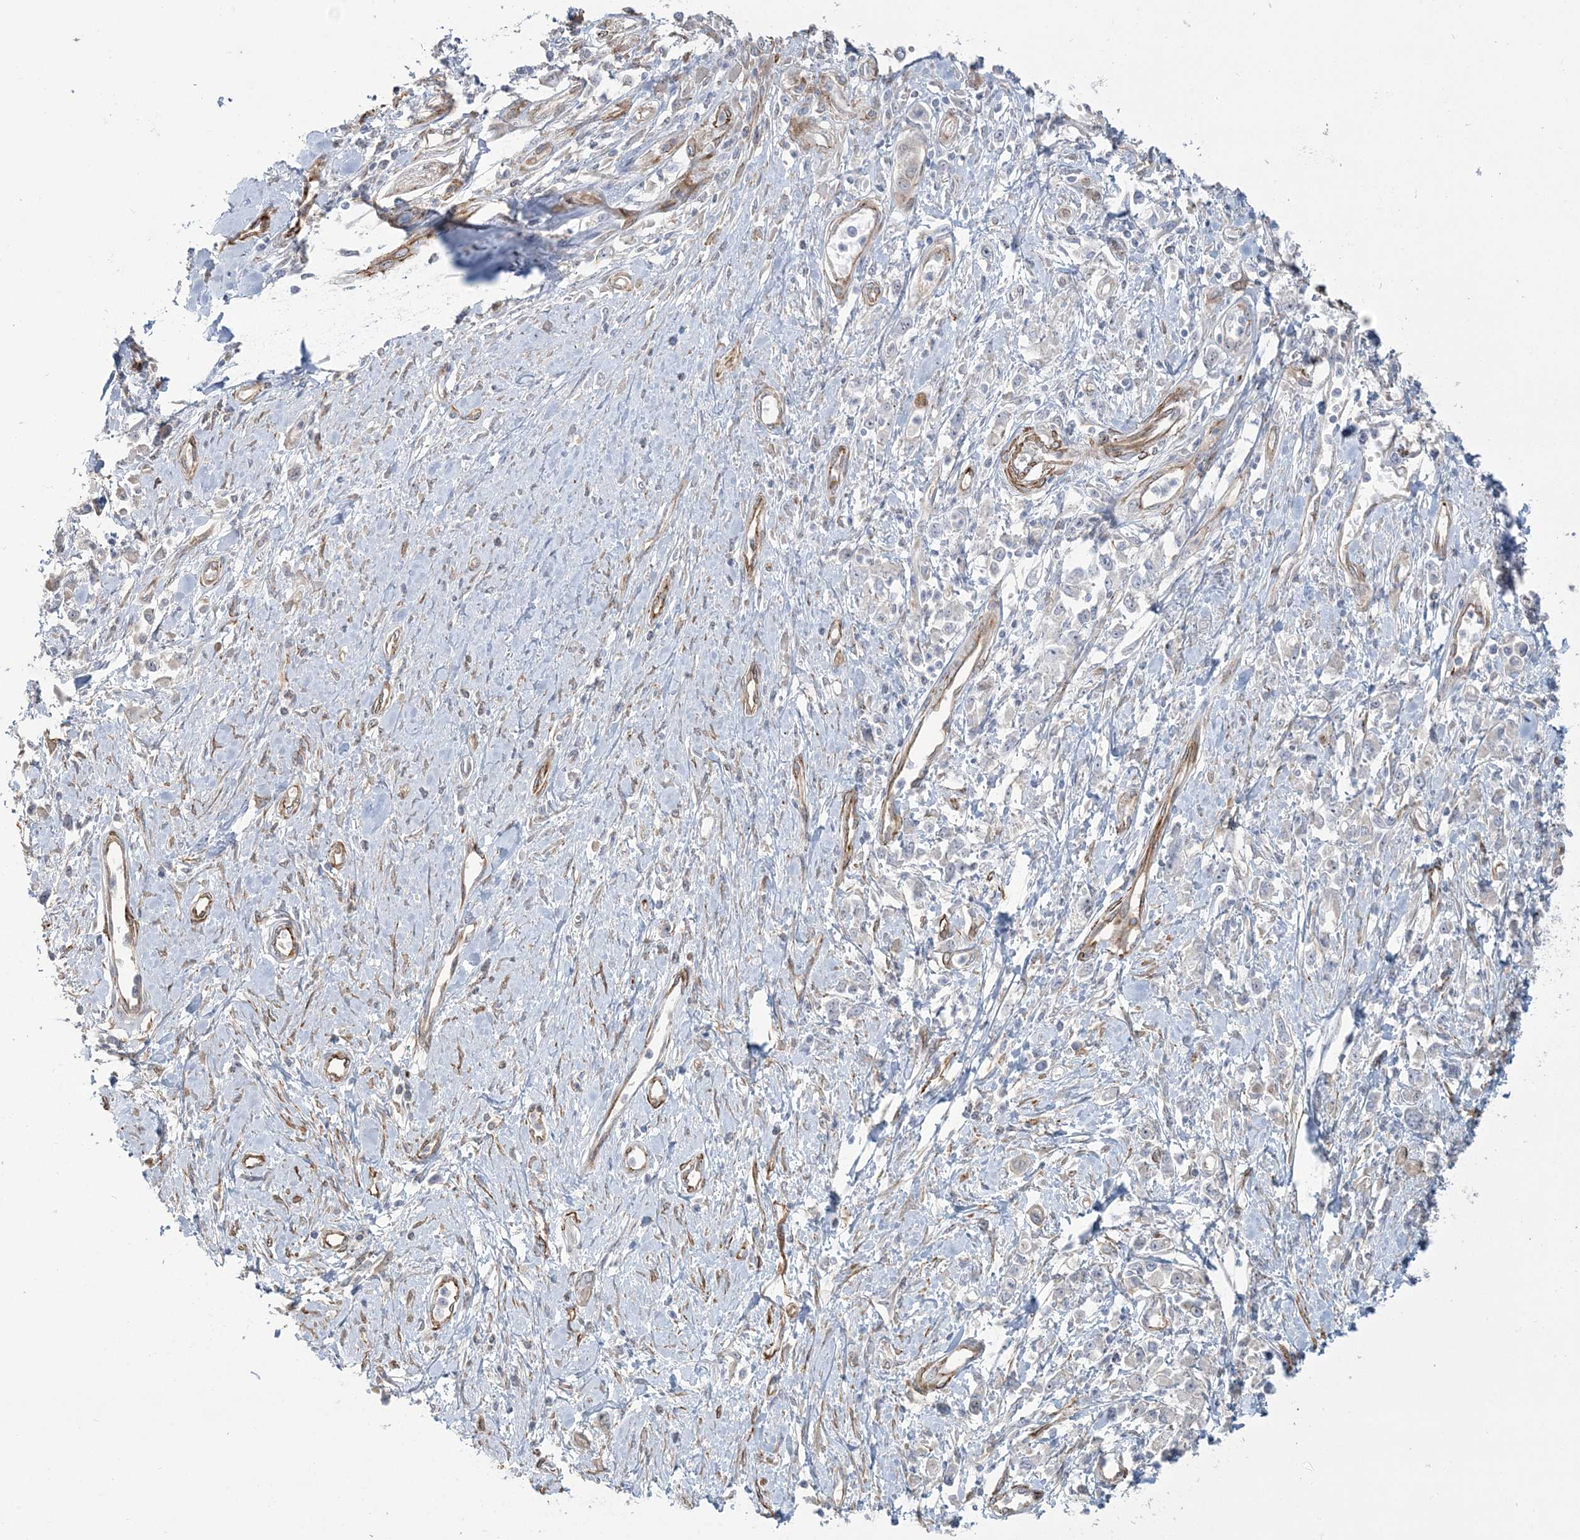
{"staining": {"intensity": "negative", "quantity": "none", "location": "none"}, "tissue": "stomach cancer", "cell_type": "Tumor cells", "image_type": "cancer", "snomed": [{"axis": "morphology", "description": "Adenocarcinoma, NOS"}, {"axis": "topography", "description": "Stomach"}], "caption": "This is an immunohistochemistry image of human stomach cancer (adenocarcinoma). There is no positivity in tumor cells.", "gene": "NUDT9", "patient": {"sex": "female", "age": 76}}